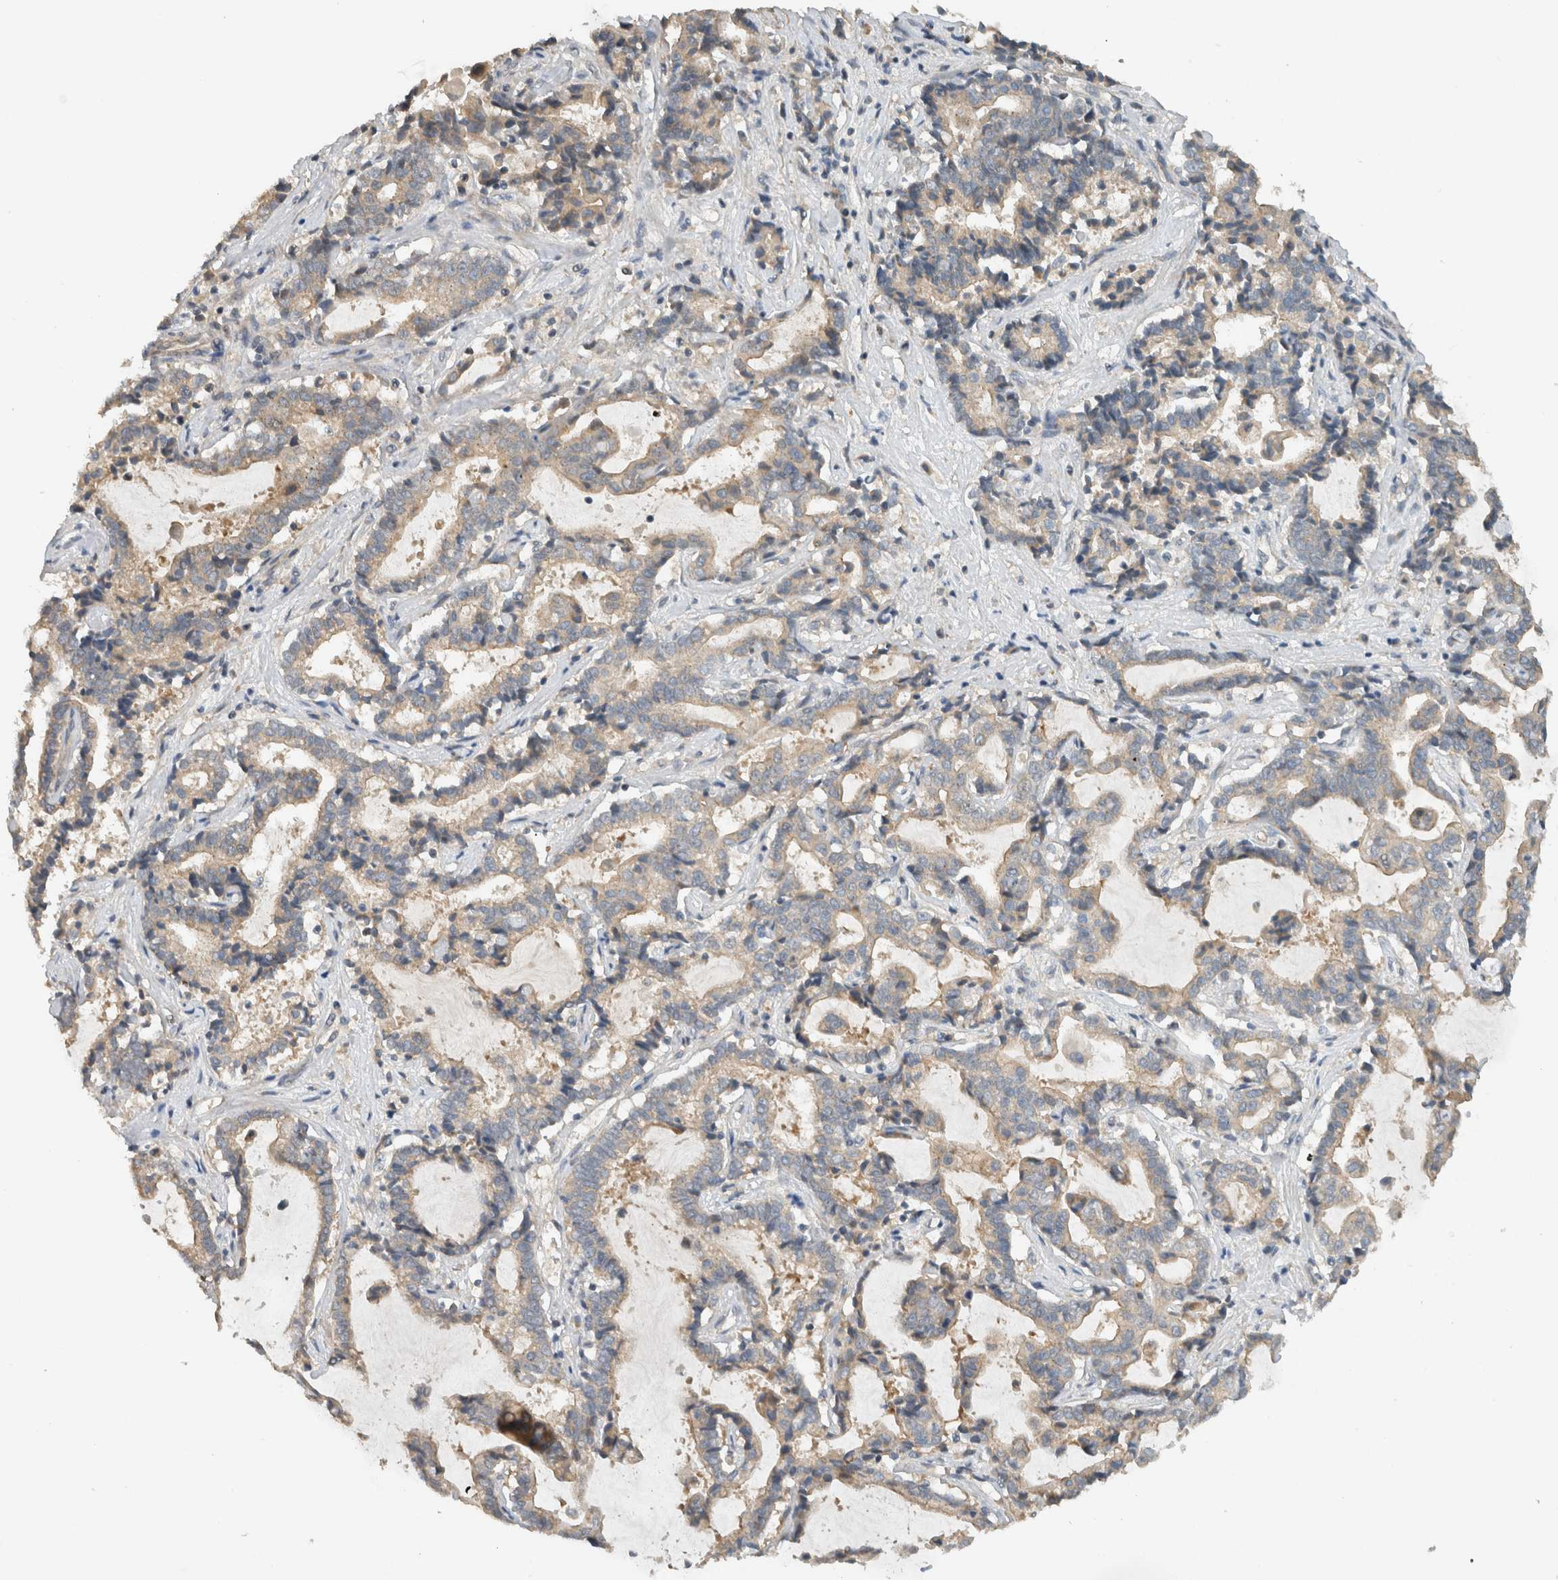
{"staining": {"intensity": "weak", "quantity": ">75%", "location": "cytoplasmic/membranous"}, "tissue": "liver cancer", "cell_type": "Tumor cells", "image_type": "cancer", "snomed": [{"axis": "morphology", "description": "Cholangiocarcinoma"}, {"axis": "topography", "description": "Liver"}], "caption": "High-power microscopy captured an IHC micrograph of liver cholangiocarcinoma, revealing weak cytoplasmic/membranous expression in approximately >75% of tumor cells.", "gene": "ERCC6L2", "patient": {"sex": "male", "age": 57}}